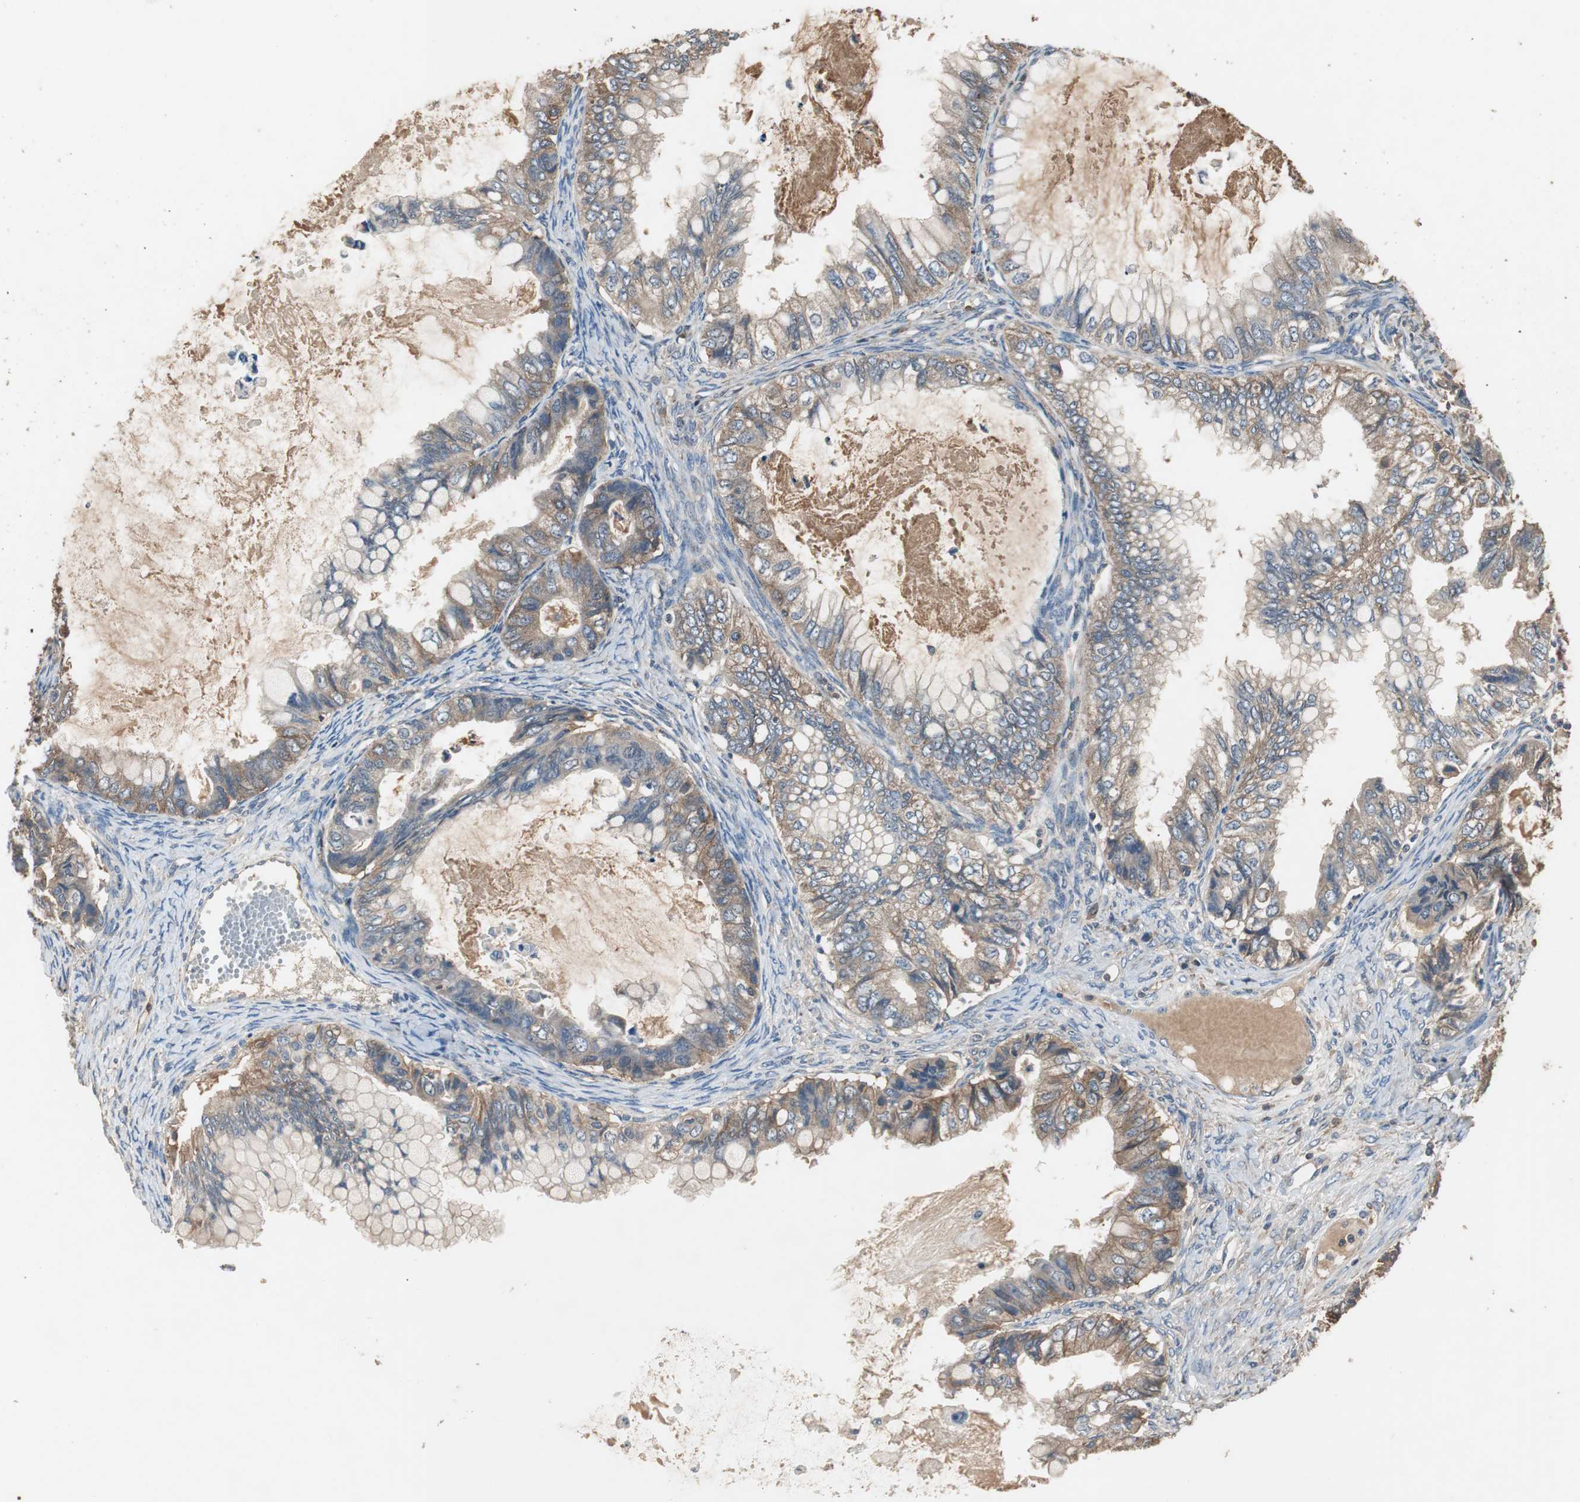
{"staining": {"intensity": "weak", "quantity": "<25%", "location": "cytoplasmic/membranous"}, "tissue": "ovarian cancer", "cell_type": "Tumor cells", "image_type": "cancer", "snomed": [{"axis": "morphology", "description": "Cystadenocarcinoma, mucinous, NOS"}, {"axis": "topography", "description": "Ovary"}], "caption": "The immunohistochemistry histopathology image has no significant expression in tumor cells of ovarian mucinous cystadenocarcinoma tissue.", "gene": "TNFRSF14", "patient": {"sex": "female", "age": 80}}